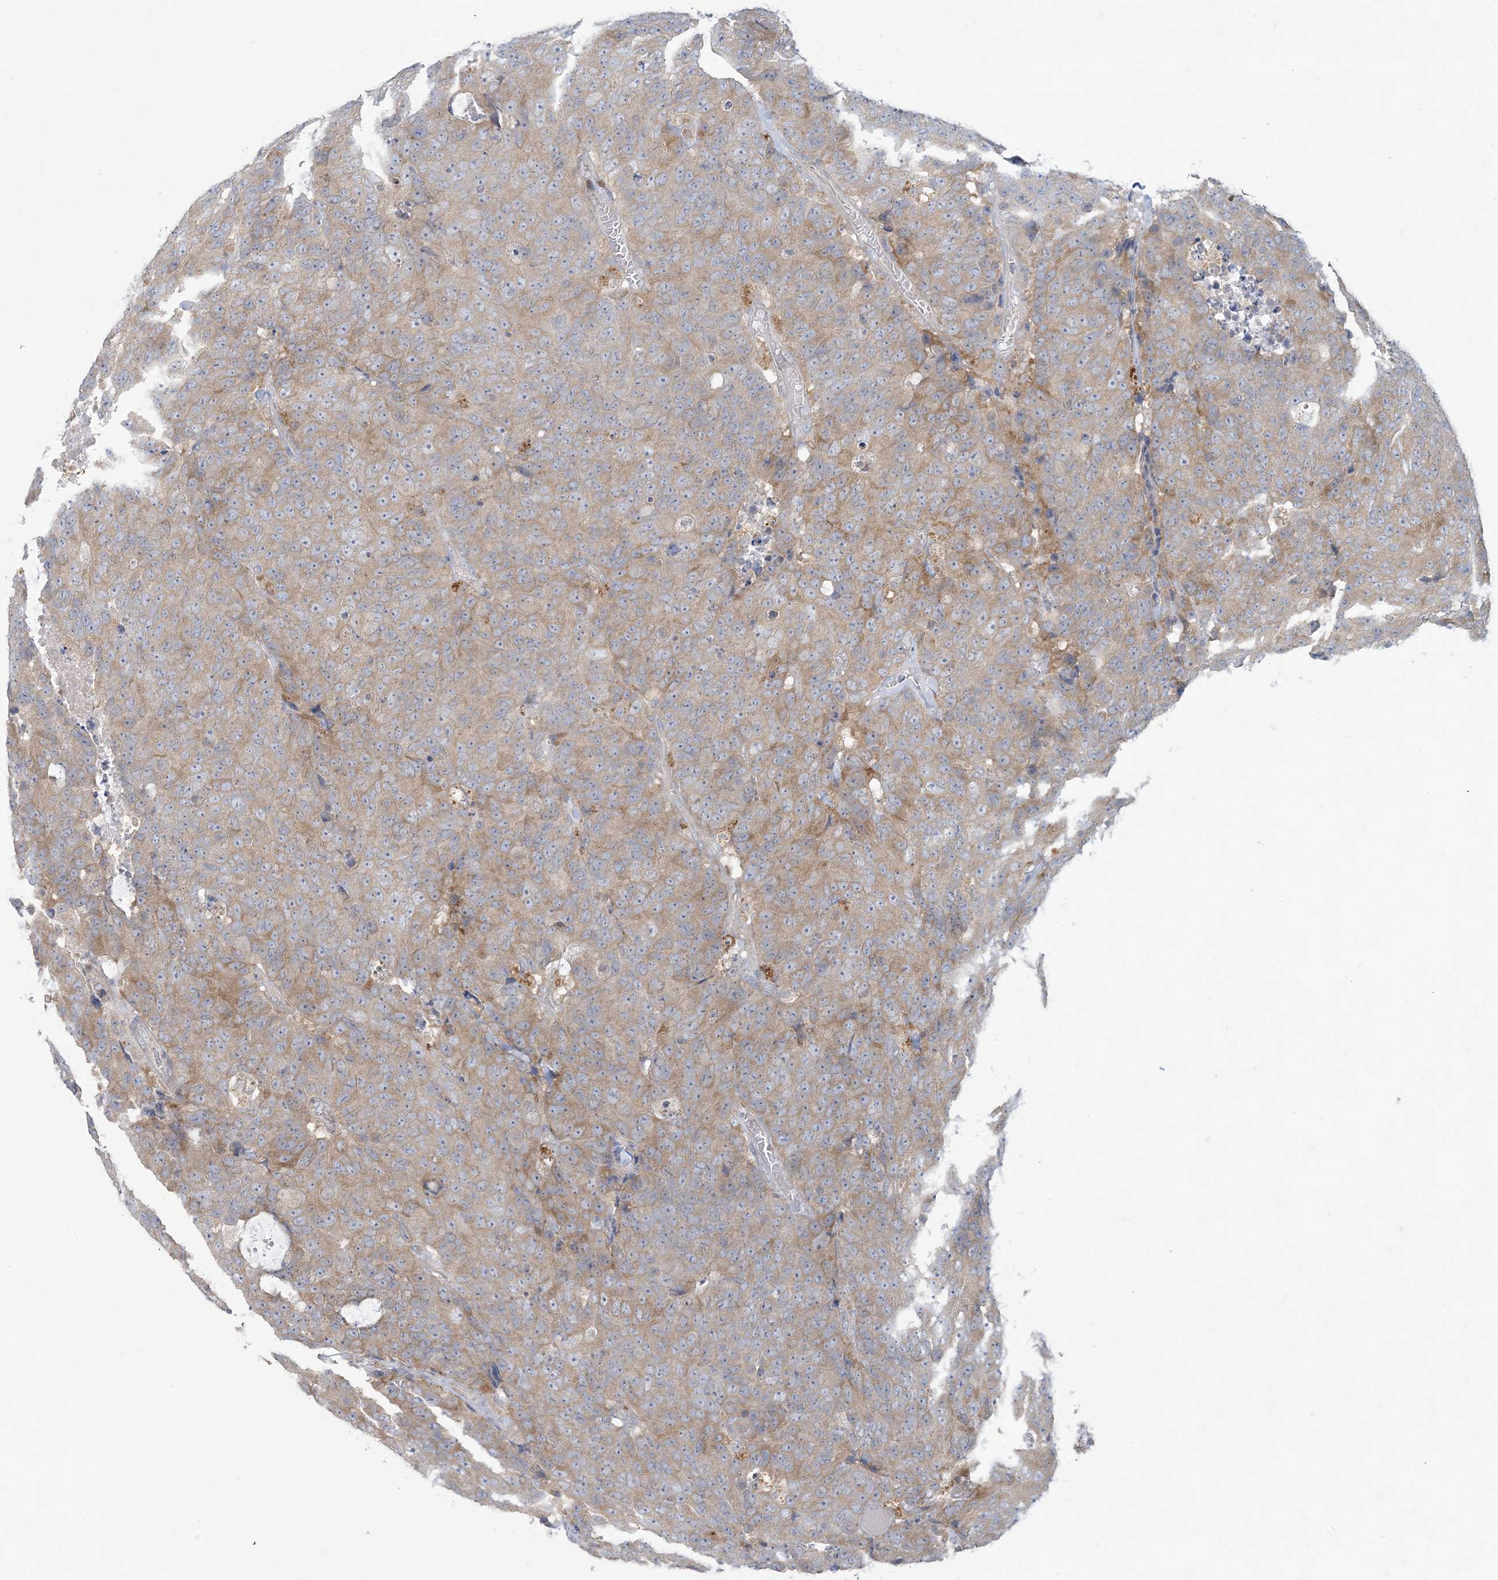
{"staining": {"intensity": "weak", "quantity": "25%-75%", "location": "cytoplasmic/membranous"}, "tissue": "colorectal cancer", "cell_type": "Tumor cells", "image_type": "cancer", "snomed": [{"axis": "morphology", "description": "Adenocarcinoma, NOS"}, {"axis": "topography", "description": "Colon"}], "caption": "Adenocarcinoma (colorectal) tissue exhibits weak cytoplasmic/membranous positivity in about 25%-75% of tumor cells, visualized by immunohistochemistry.", "gene": "KIF3A", "patient": {"sex": "female", "age": 86}}